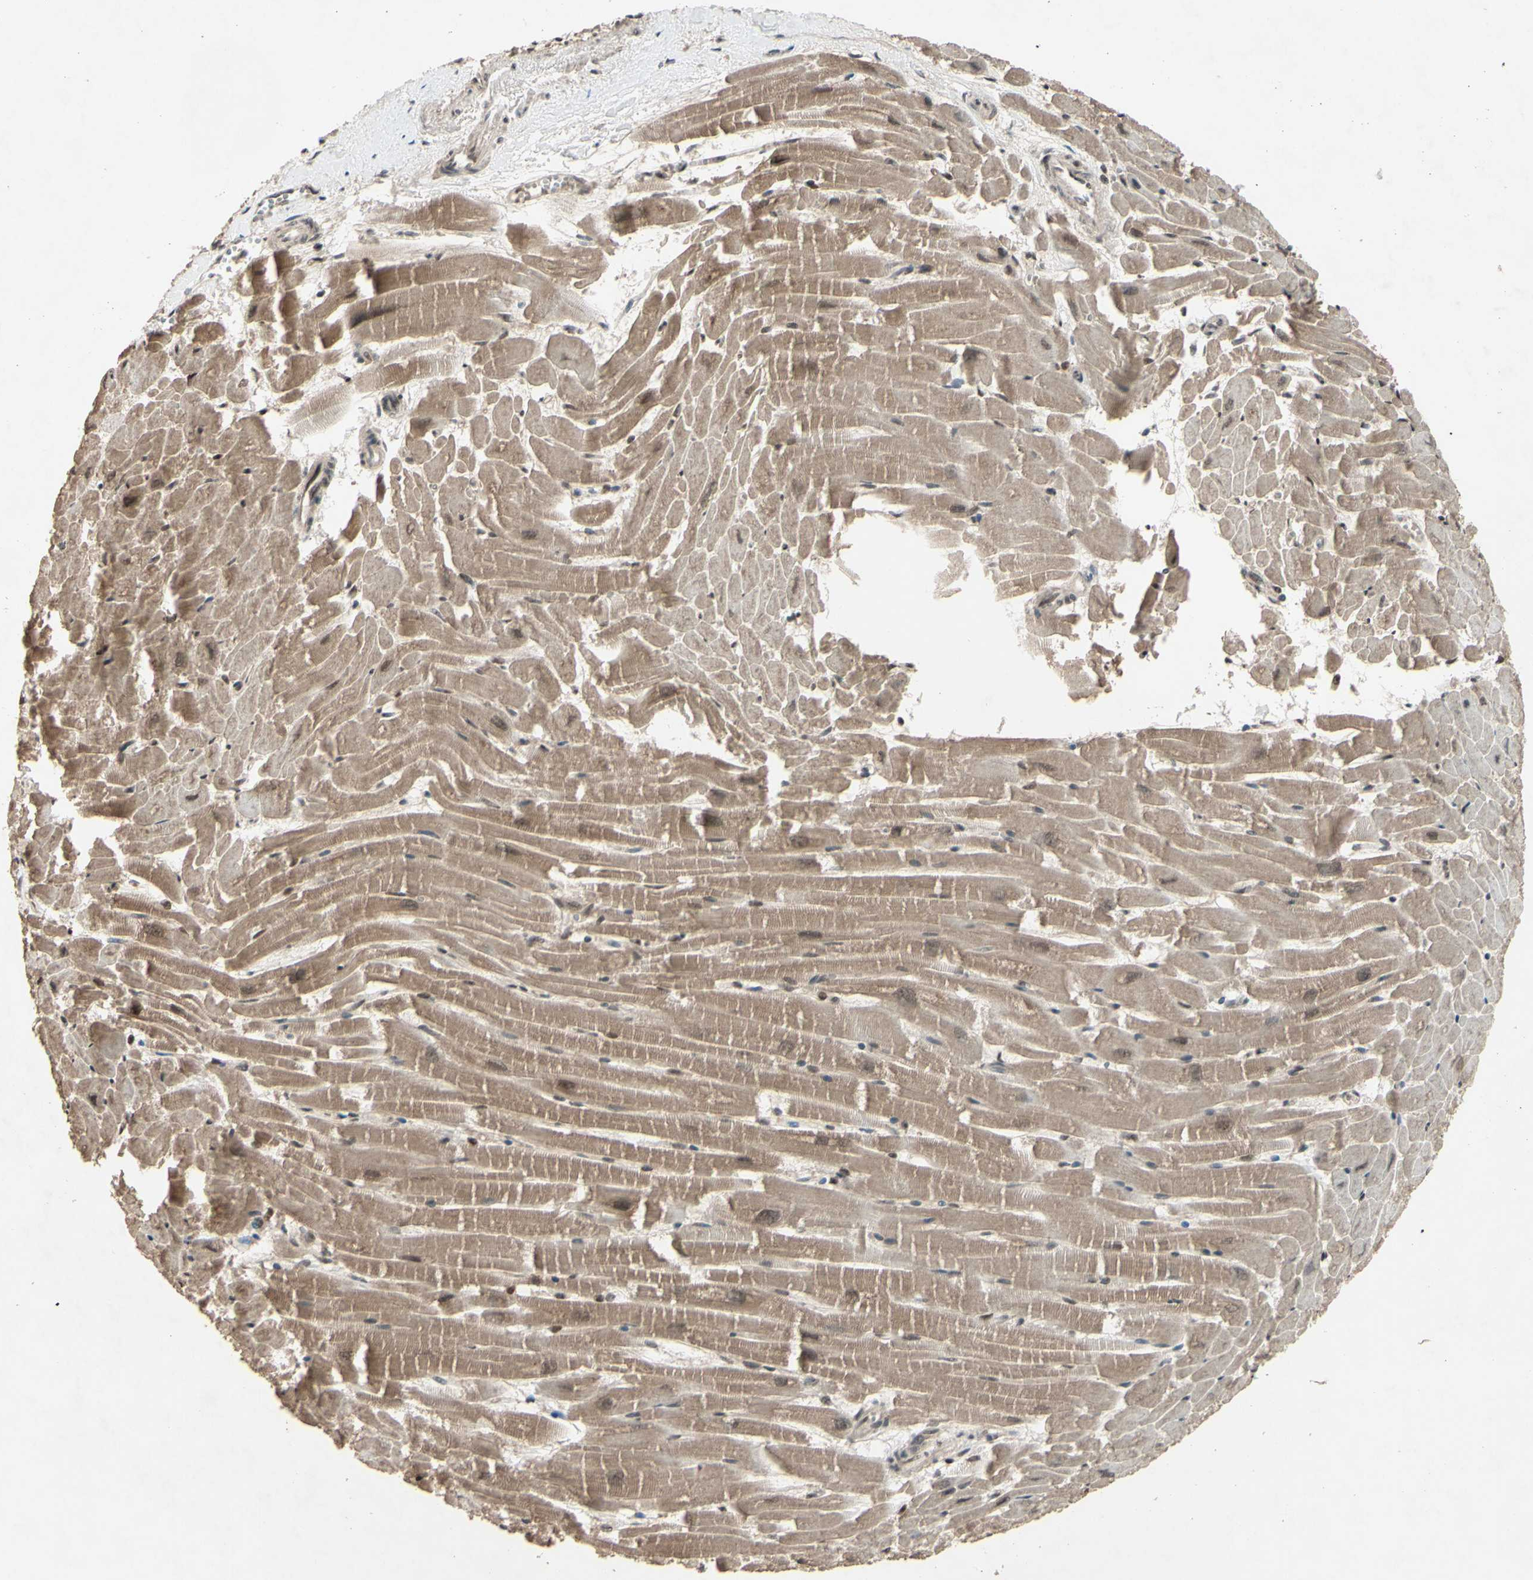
{"staining": {"intensity": "moderate", "quantity": "25%-75%", "location": "cytoplasmic/membranous,nuclear"}, "tissue": "heart muscle", "cell_type": "Cardiomyocytes", "image_type": "normal", "snomed": [{"axis": "morphology", "description": "Normal tissue, NOS"}, {"axis": "topography", "description": "Heart"}], "caption": "Cardiomyocytes exhibit medium levels of moderate cytoplasmic/membranous,nuclear positivity in approximately 25%-75% of cells in unremarkable human heart muscle.", "gene": "SNW1", "patient": {"sex": "female", "age": 19}}